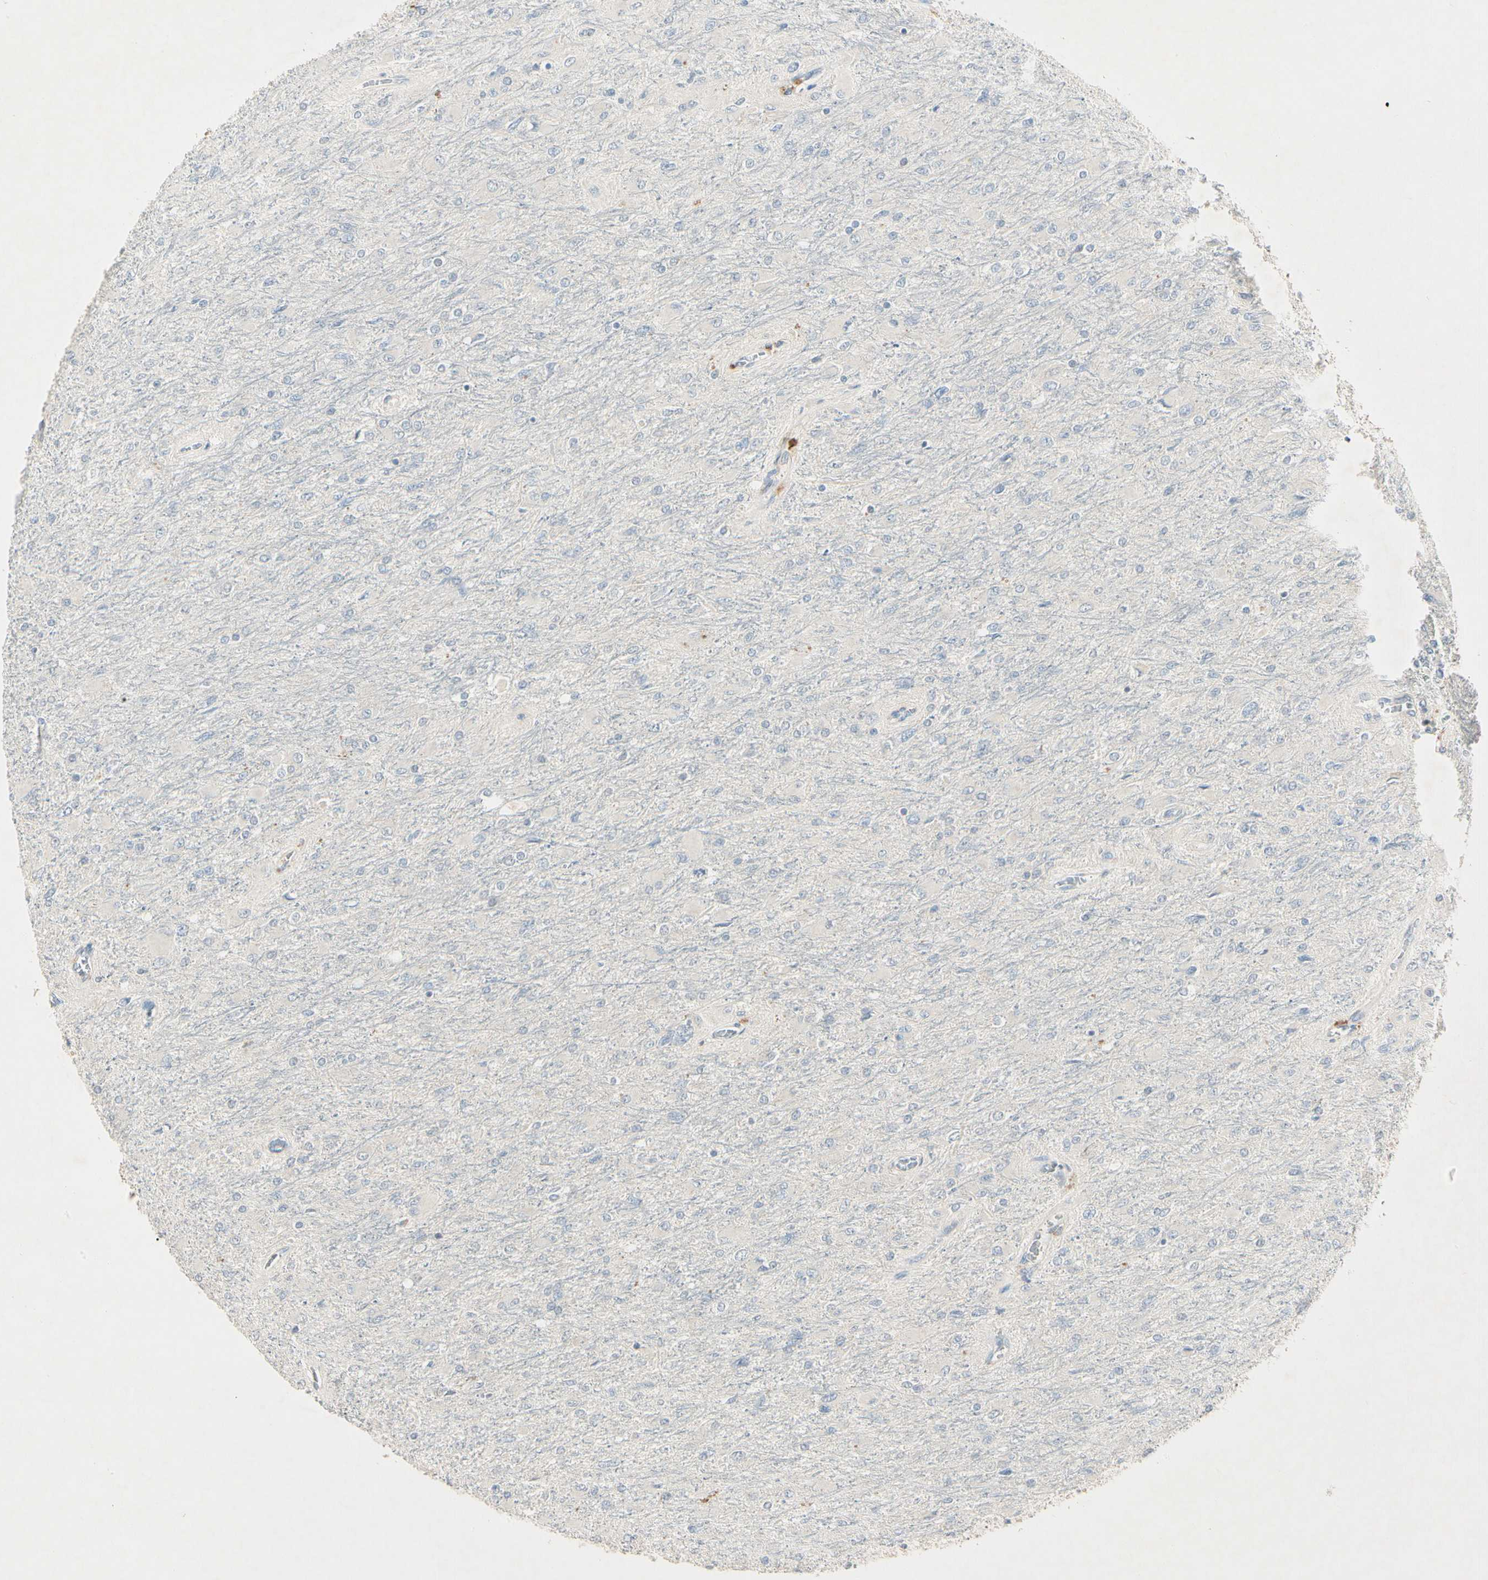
{"staining": {"intensity": "negative", "quantity": "none", "location": "none"}, "tissue": "glioma", "cell_type": "Tumor cells", "image_type": "cancer", "snomed": [{"axis": "morphology", "description": "Glioma, malignant, High grade"}, {"axis": "topography", "description": "Cerebral cortex"}], "caption": "Immunohistochemistry of human glioma exhibits no positivity in tumor cells.", "gene": "PRSS21", "patient": {"sex": "female", "age": 36}}